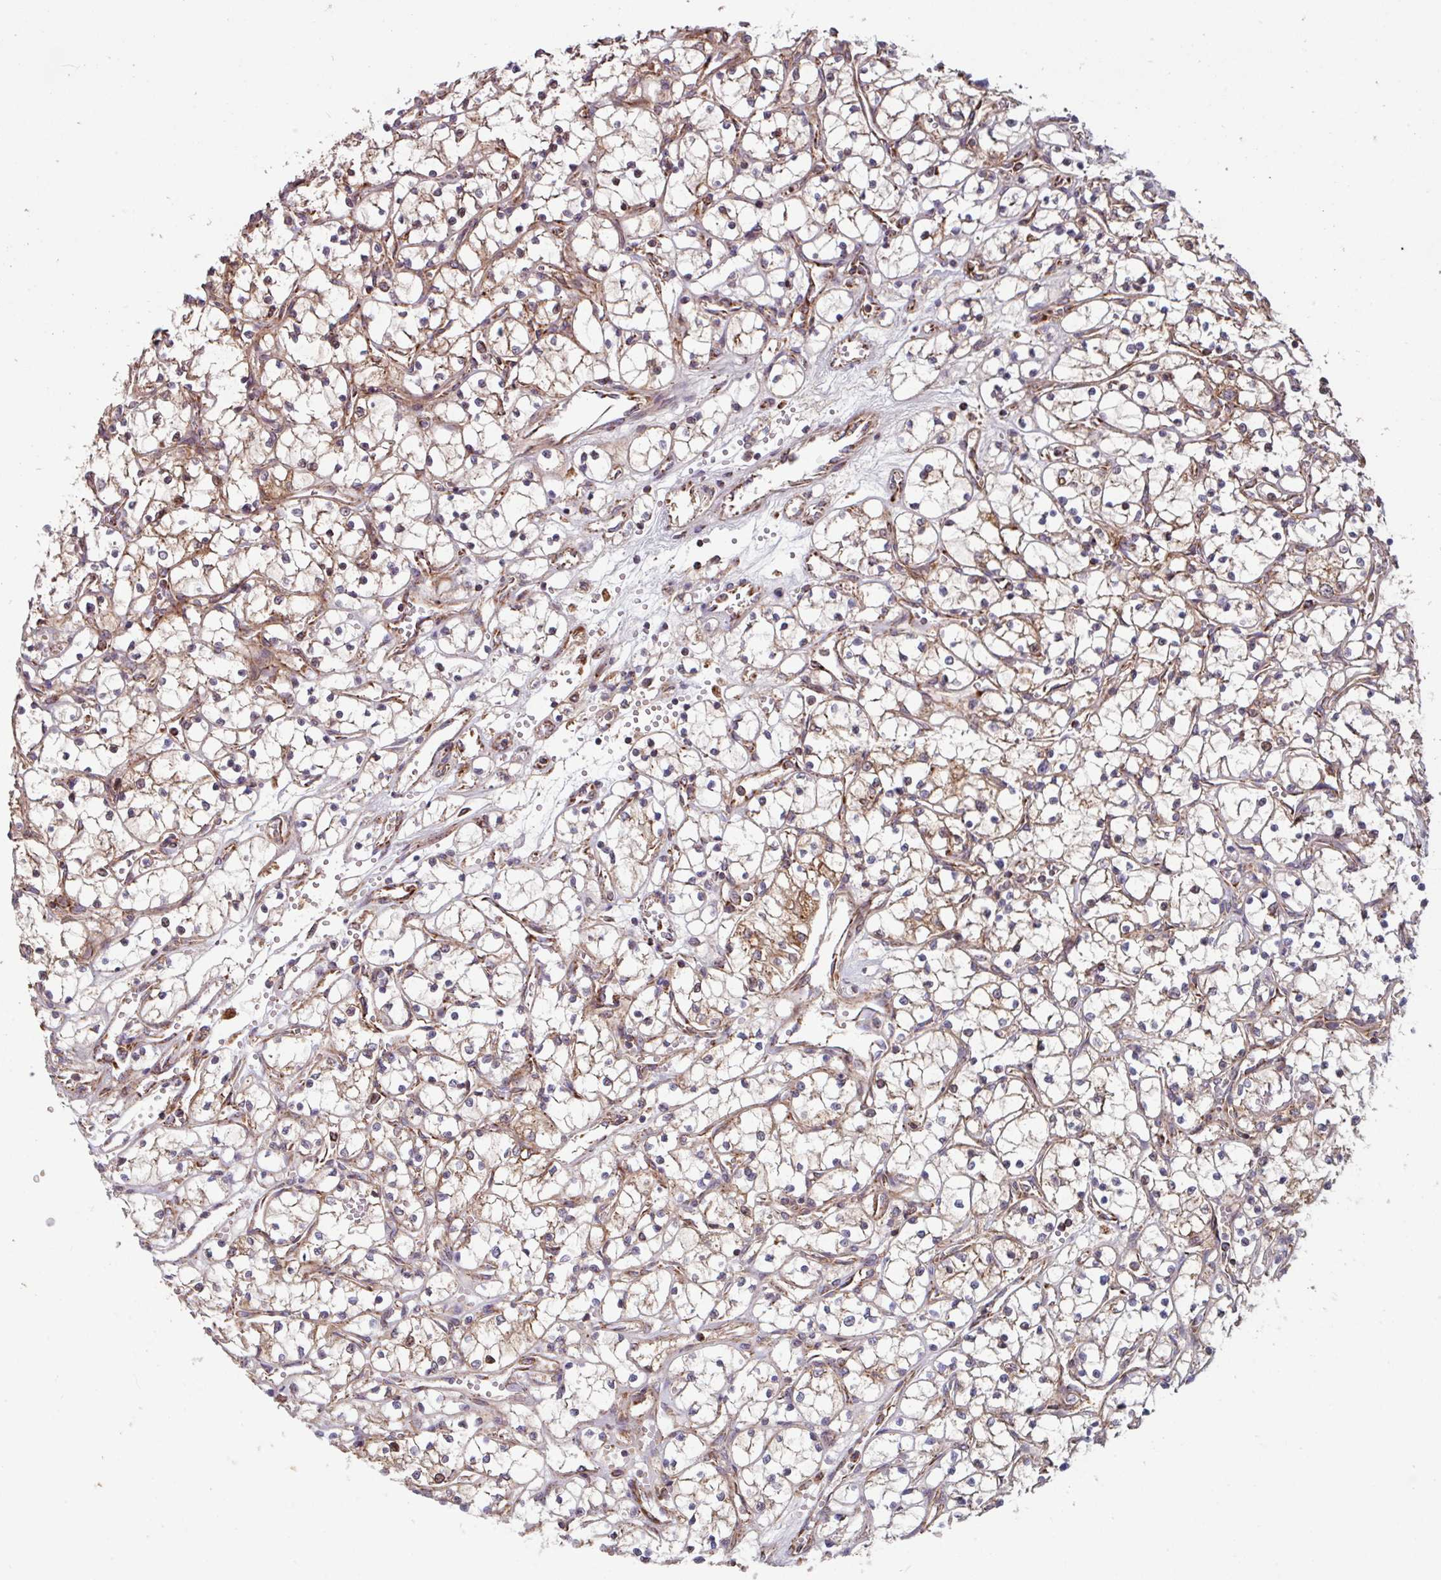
{"staining": {"intensity": "moderate", "quantity": ">75%", "location": "cytoplasmic/membranous"}, "tissue": "renal cancer", "cell_type": "Tumor cells", "image_type": "cancer", "snomed": [{"axis": "morphology", "description": "Adenocarcinoma, NOS"}, {"axis": "topography", "description": "Kidney"}], "caption": "IHC of renal cancer (adenocarcinoma) displays medium levels of moderate cytoplasmic/membranous expression in about >75% of tumor cells.", "gene": "COX7C", "patient": {"sex": "female", "age": 69}}